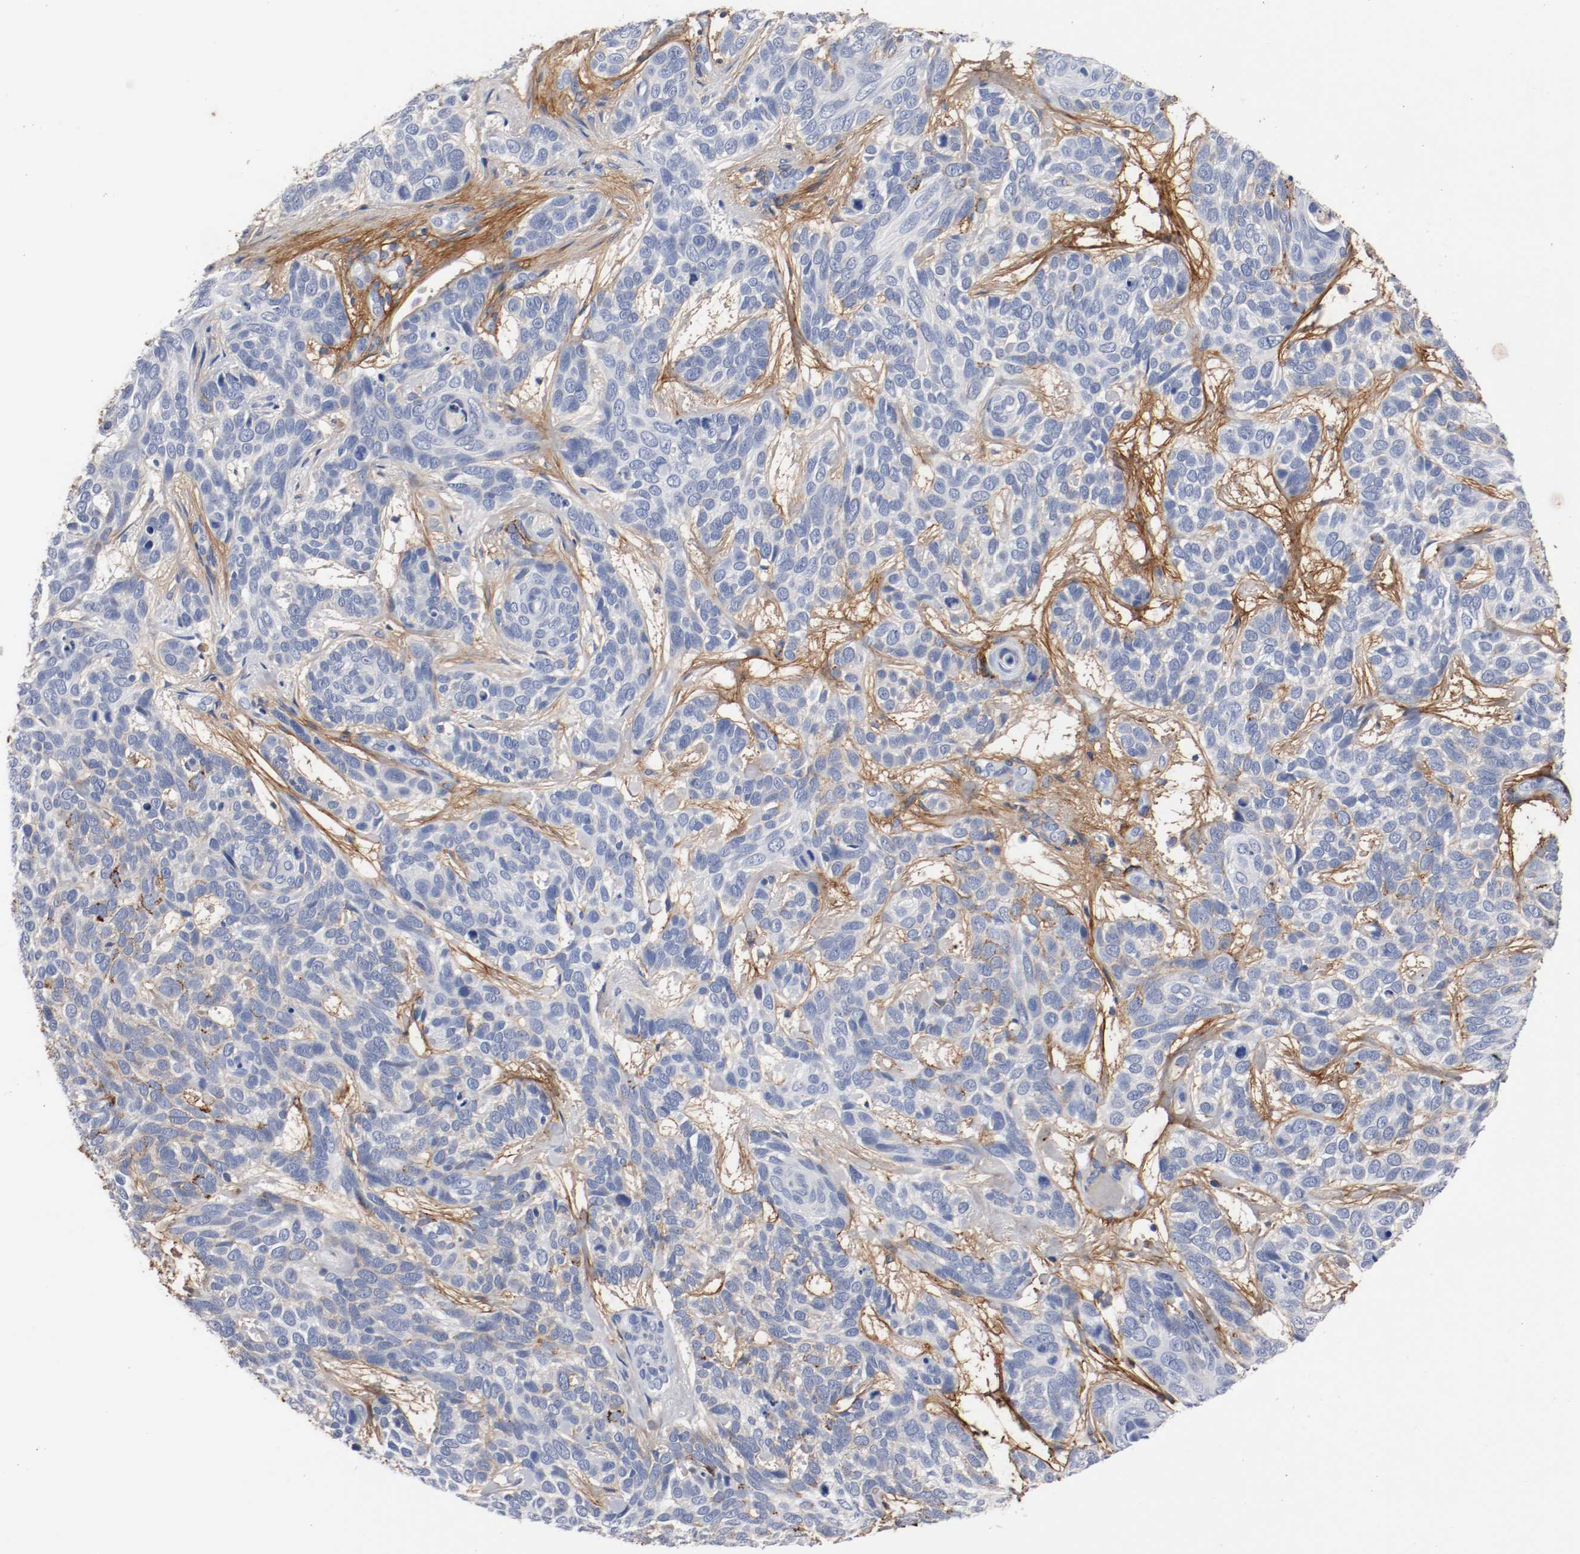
{"staining": {"intensity": "negative", "quantity": "none", "location": "none"}, "tissue": "skin cancer", "cell_type": "Tumor cells", "image_type": "cancer", "snomed": [{"axis": "morphology", "description": "Basal cell carcinoma"}, {"axis": "topography", "description": "Skin"}], "caption": "Tumor cells show no significant staining in skin cancer.", "gene": "TNC", "patient": {"sex": "male", "age": 87}}